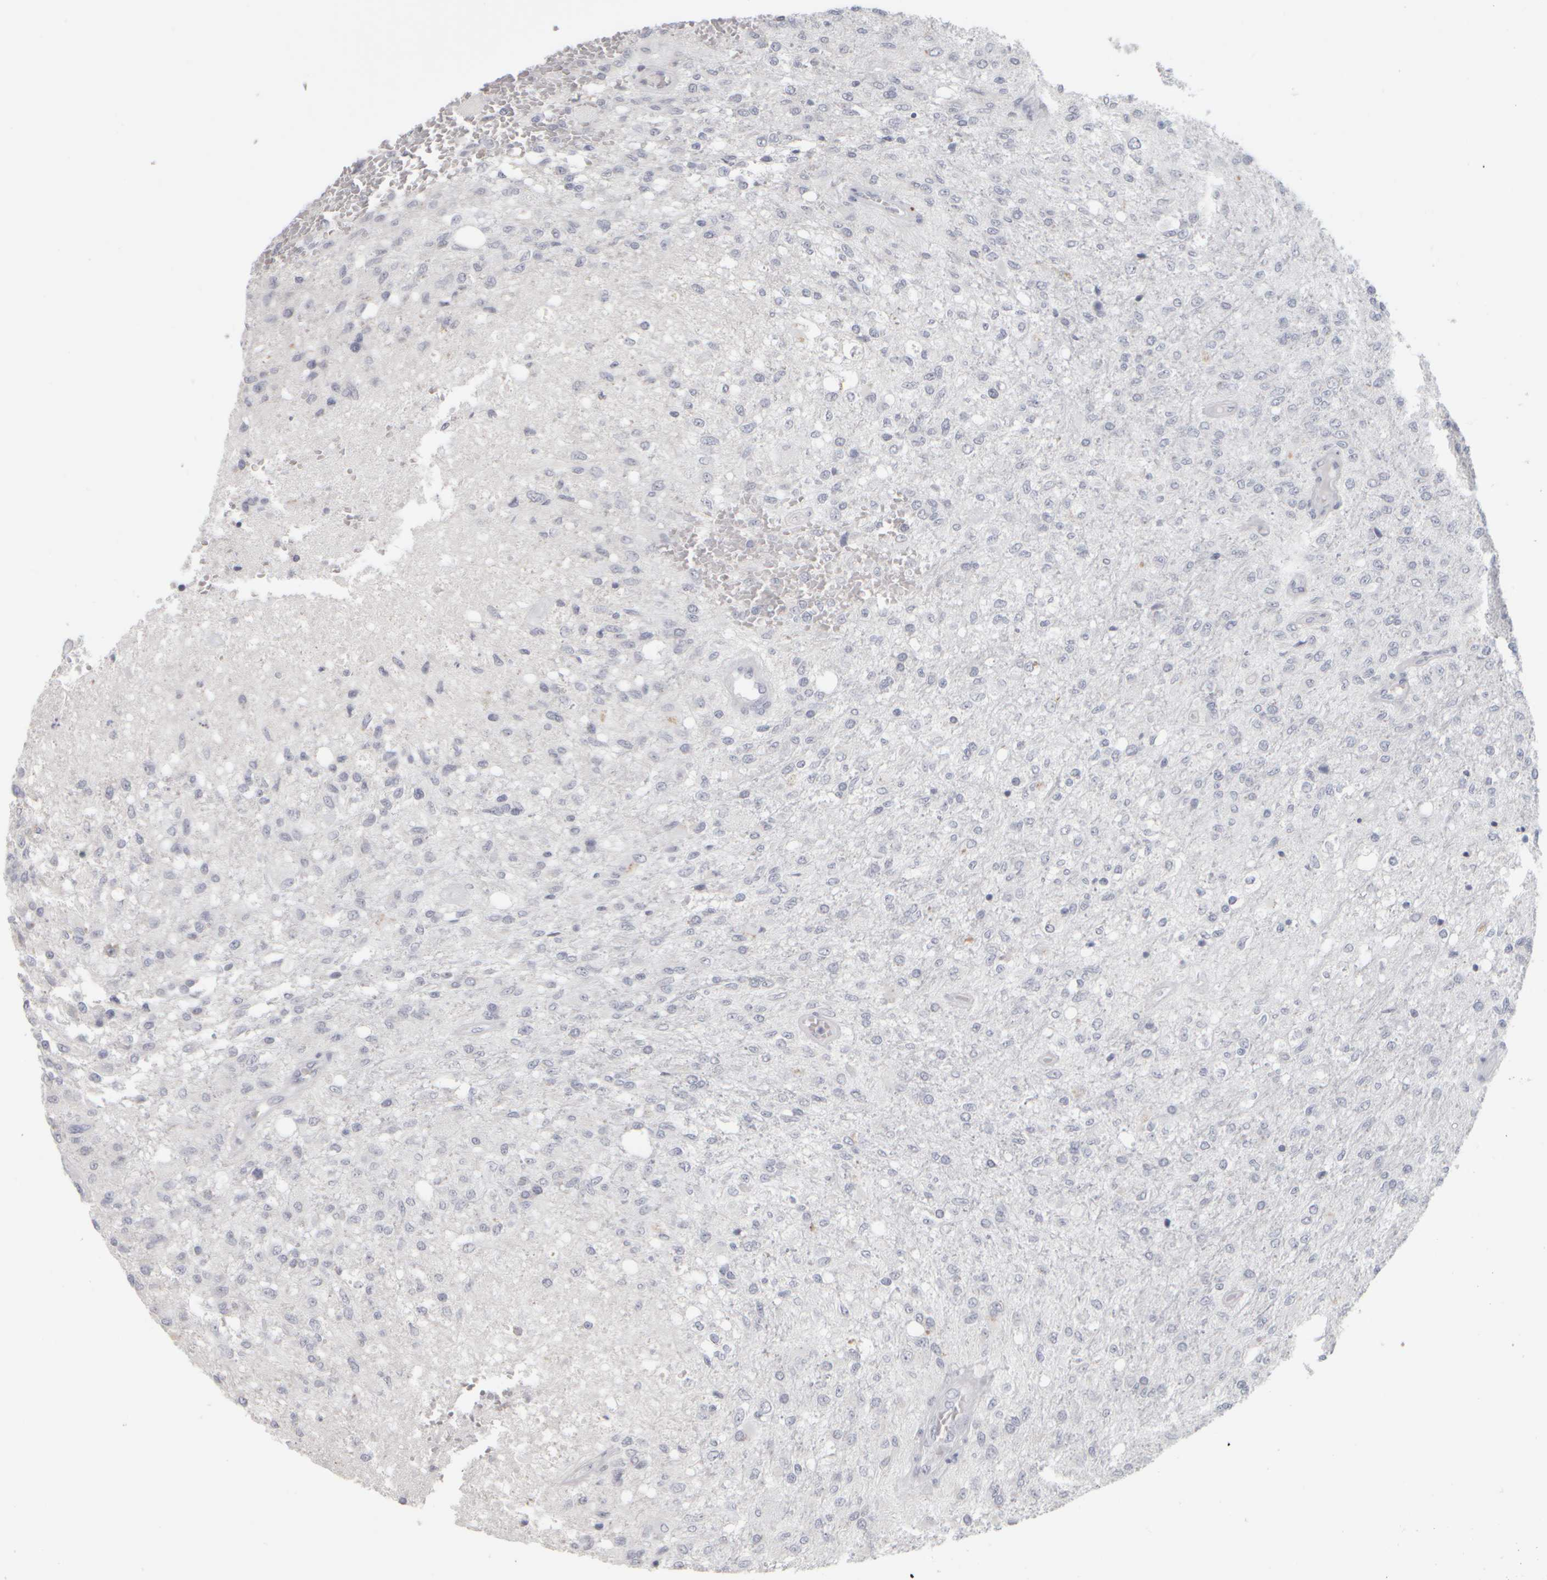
{"staining": {"intensity": "negative", "quantity": "none", "location": "none"}, "tissue": "glioma", "cell_type": "Tumor cells", "image_type": "cancer", "snomed": [{"axis": "morphology", "description": "Normal tissue, NOS"}, {"axis": "morphology", "description": "Glioma, malignant, High grade"}, {"axis": "topography", "description": "Cerebral cortex"}], "caption": "This is a micrograph of IHC staining of glioma, which shows no expression in tumor cells.", "gene": "DCXR", "patient": {"sex": "male", "age": 77}}